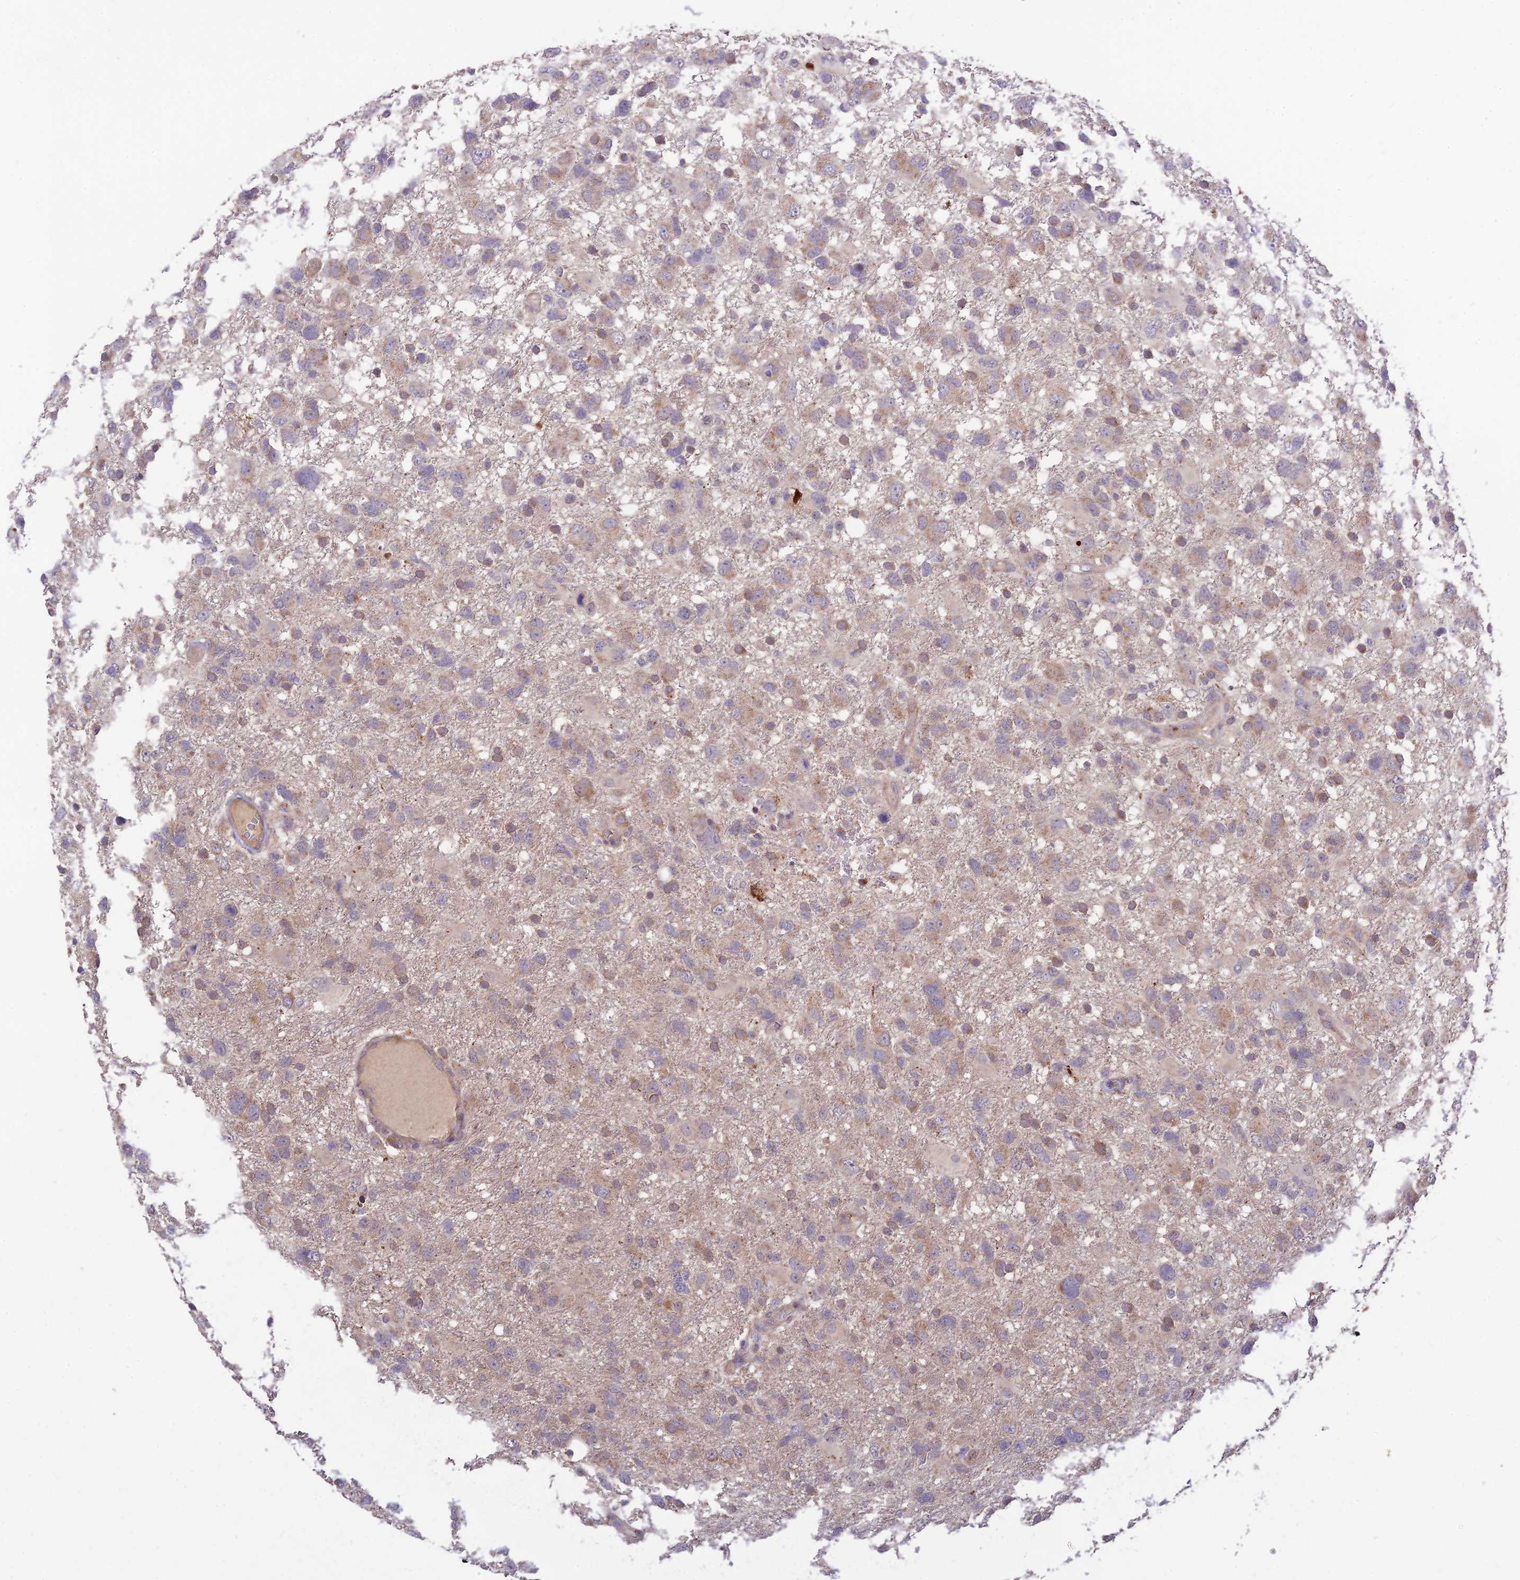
{"staining": {"intensity": "weak", "quantity": "25%-75%", "location": "cytoplasmic/membranous"}, "tissue": "glioma", "cell_type": "Tumor cells", "image_type": "cancer", "snomed": [{"axis": "morphology", "description": "Glioma, malignant, High grade"}, {"axis": "topography", "description": "Brain"}], "caption": "Malignant glioma (high-grade) stained for a protein demonstrates weak cytoplasmic/membranous positivity in tumor cells.", "gene": "ASPDH", "patient": {"sex": "male", "age": 61}}